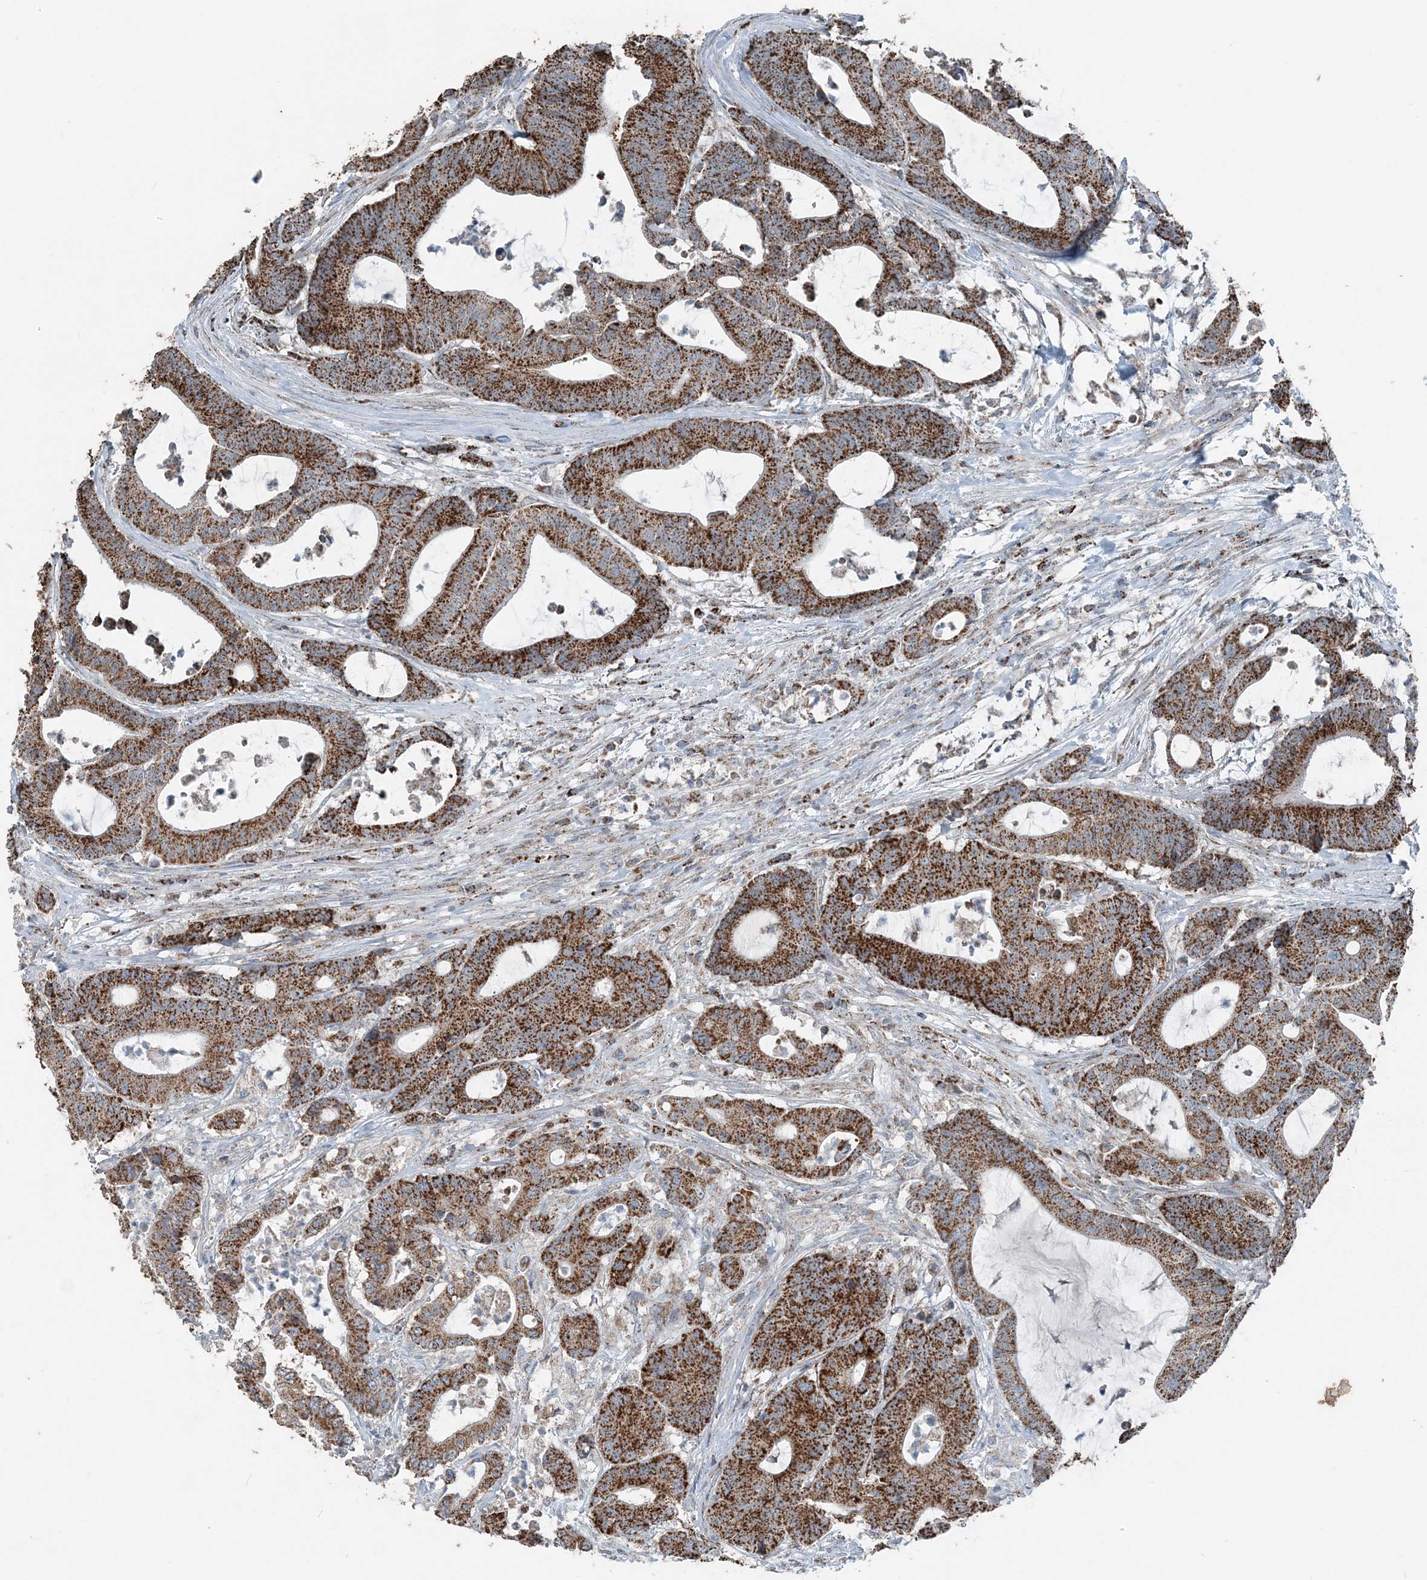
{"staining": {"intensity": "strong", "quantity": ">75%", "location": "cytoplasmic/membranous"}, "tissue": "colorectal cancer", "cell_type": "Tumor cells", "image_type": "cancer", "snomed": [{"axis": "morphology", "description": "Adenocarcinoma, NOS"}, {"axis": "topography", "description": "Colon"}], "caption": "Adenocarcinoma (colorectal) stained with DAB (3,3'-diaminobenzidine) immunohistochemistry (IHC) shows high levels of strong cytoplasmic/membranous staining in approximately >75% of tumor cells.", "gene": "SUCLG1", "patient": {"sex": "female", "age": 84}}